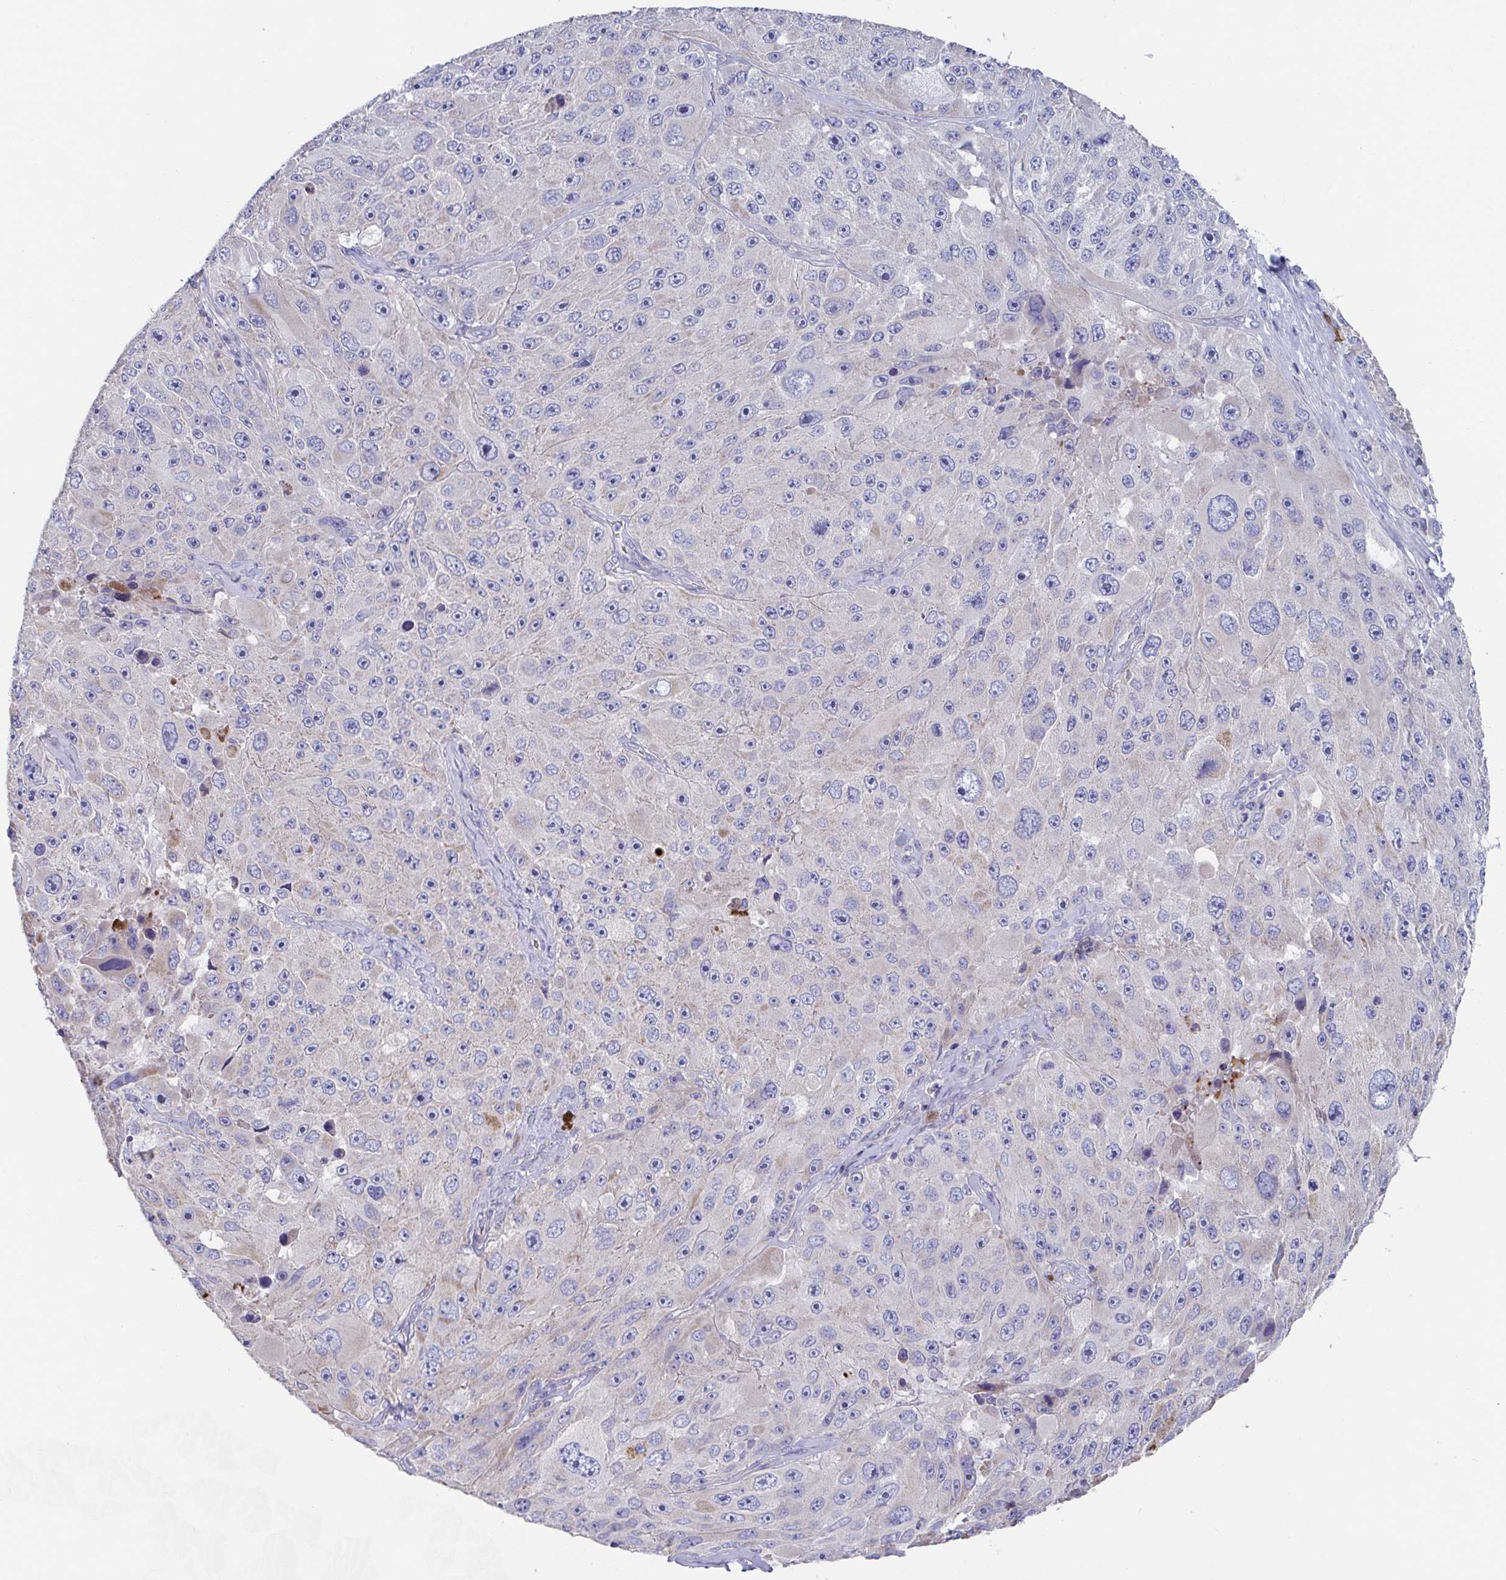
{"staining": {"intensity": "negative", "quantity": "none", "location": "none"}, "tissue": "melanoma", "cell_type": "Tumor cells", "image_type": "cancer", "snomed": [{"axis": "morphology", "description": "Malignant melanoma, Metastatic site"}, {"axis": "topography", "description": "Lymph node"}], "caption": "Image shows no protein positivity in tumor cells of melanoma tissue. (Brightfield microscopy of DAB (3,3'-diaminobenzidine) IHC at high magnification).", "gene": "ZNF561", "patient": {"sex": "male", "age": 62}}